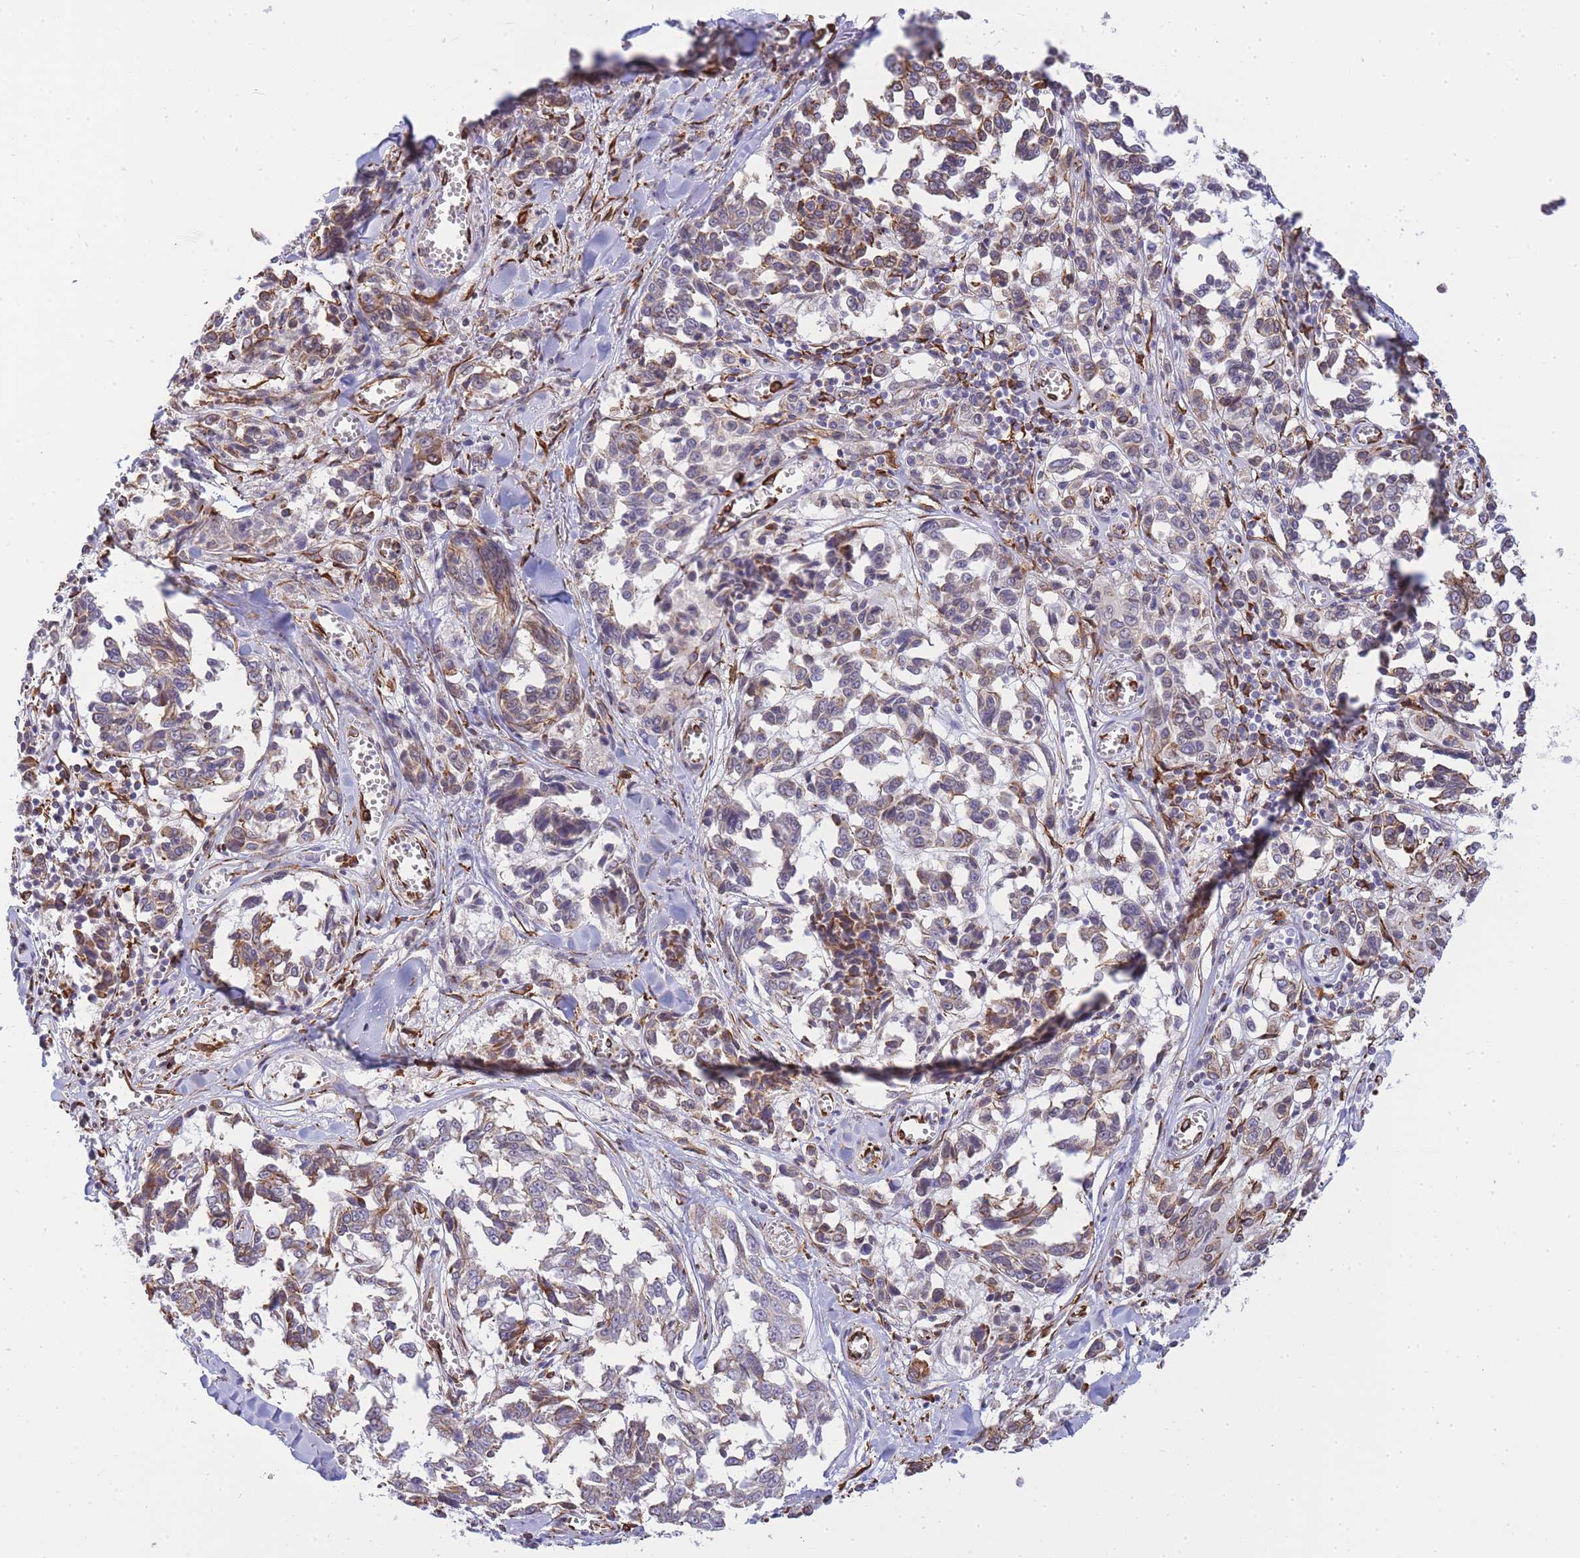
{"staining": {"intensity": "moderate", "quantity": "25%-75%", "location": "cytoplasmic/membranous"}, "tissue": "melanoma", "cell_type": "Tumor cells", "image_type": "cancer", "snomed": [{"axis": "morphology", "description": "Malignant melanoma, NOS"}, {"axis": "topography", "description": "Skin"}], "caption": "Tumor cells show medium levels of moderate cytoplasmic/membranous staining in about 25%-75% of cells in melanoma.", "gene": "ECPAS", "patient": {"sex": "female", "age": 64}}